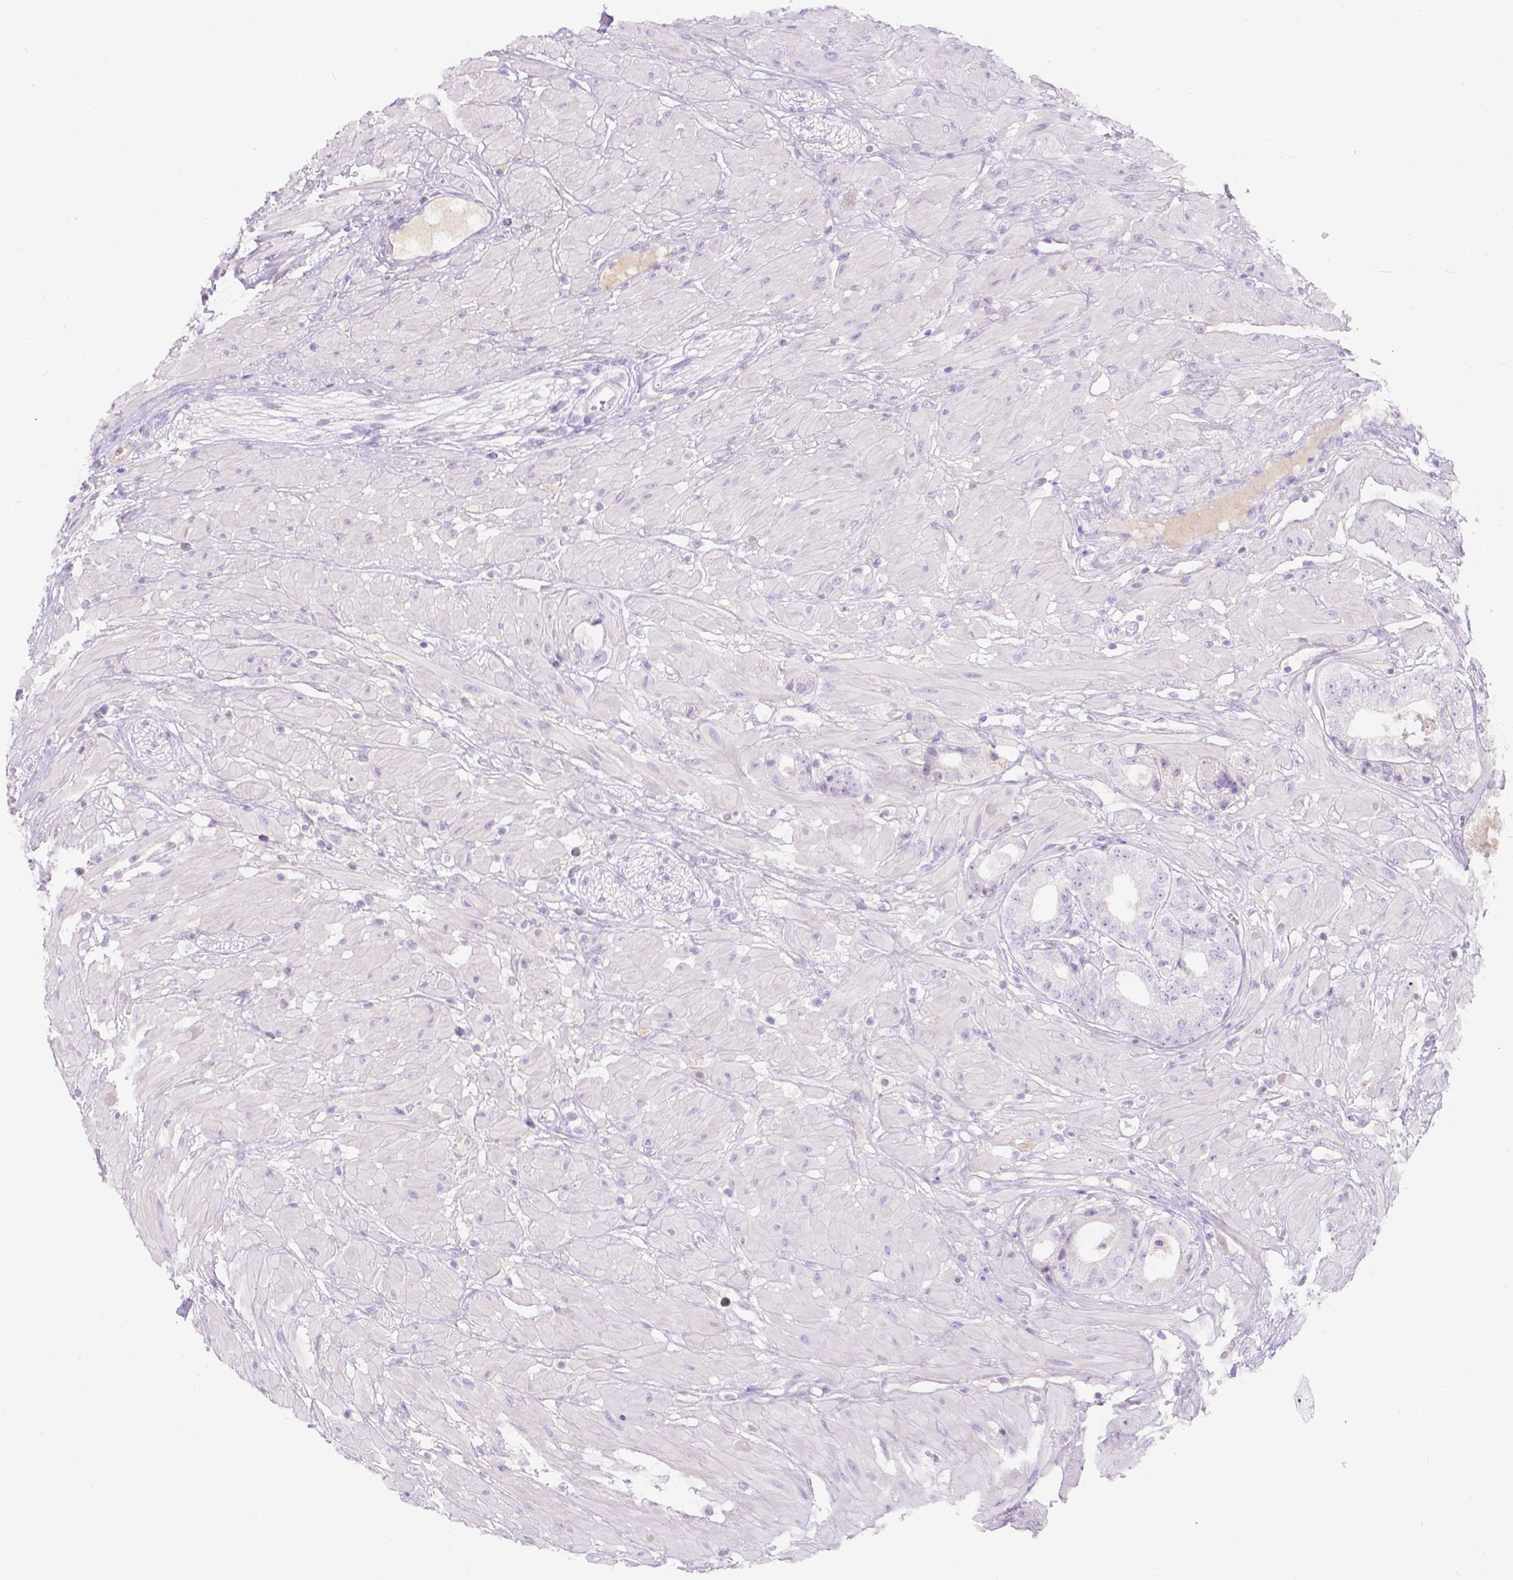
{"staining": {"intensity": "negative", "quantity": "none", "location": "none"}, "tissue": "prostate cancer", "cell_type": "Tumor cells", "image_type": "cancer", "snomed": [{"axis": "morphology", "description": "Adenocarcinoma, Low grade"}, {"axis": "topography", "description": "Prostate"}], "caption": "There is no significant expression in tumor cells of prostate cancer. Nuclei are stained in blue.", "gene": "GAL3ST2", "patient": {"sex": "male", "age": 60}}